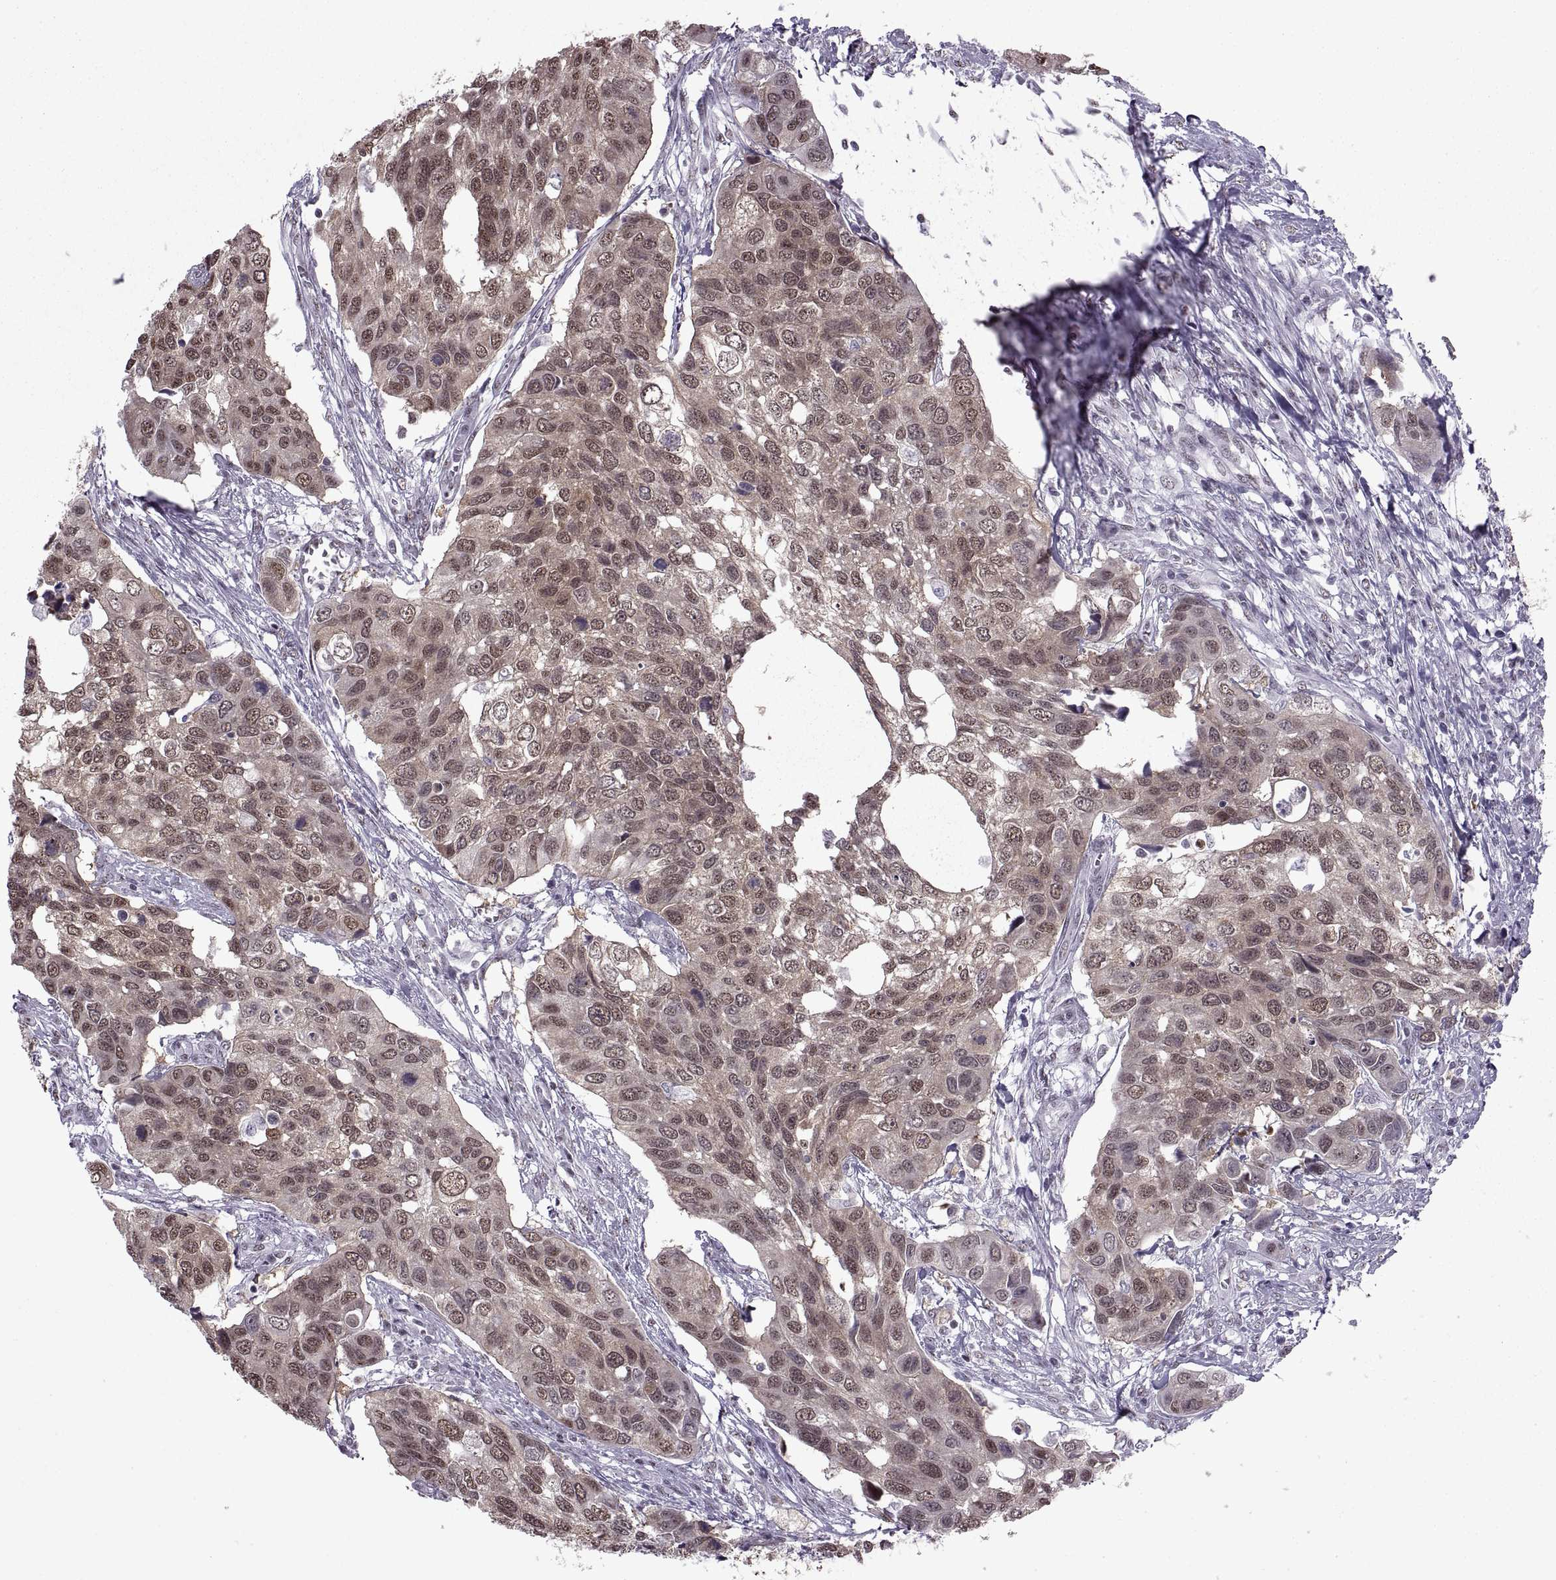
{"staining": {"intensity": "weak", "quantity": ">75%", "location": "cytoplasmic/membranous,nuclear"}, "tissue": "urothelial cancer", "cell_type": "Tumor cells", "image_type": "cancer", "snomed": [{"axis": "morphology", "description": "Urothelial carcinoma, High grade"}, {"axis": "topography", "description": "Urinary bladder"}], "caption": "The photomicrograph reveals immunohistochemical staining of high-grade urothelial carcinoma. There is weak cytoplasmic/membranous and nuclear staining is seen in about >75% of tumor cells.", "gene": "MAGEA4", "patient": {"sex": "male", "age": 60}}